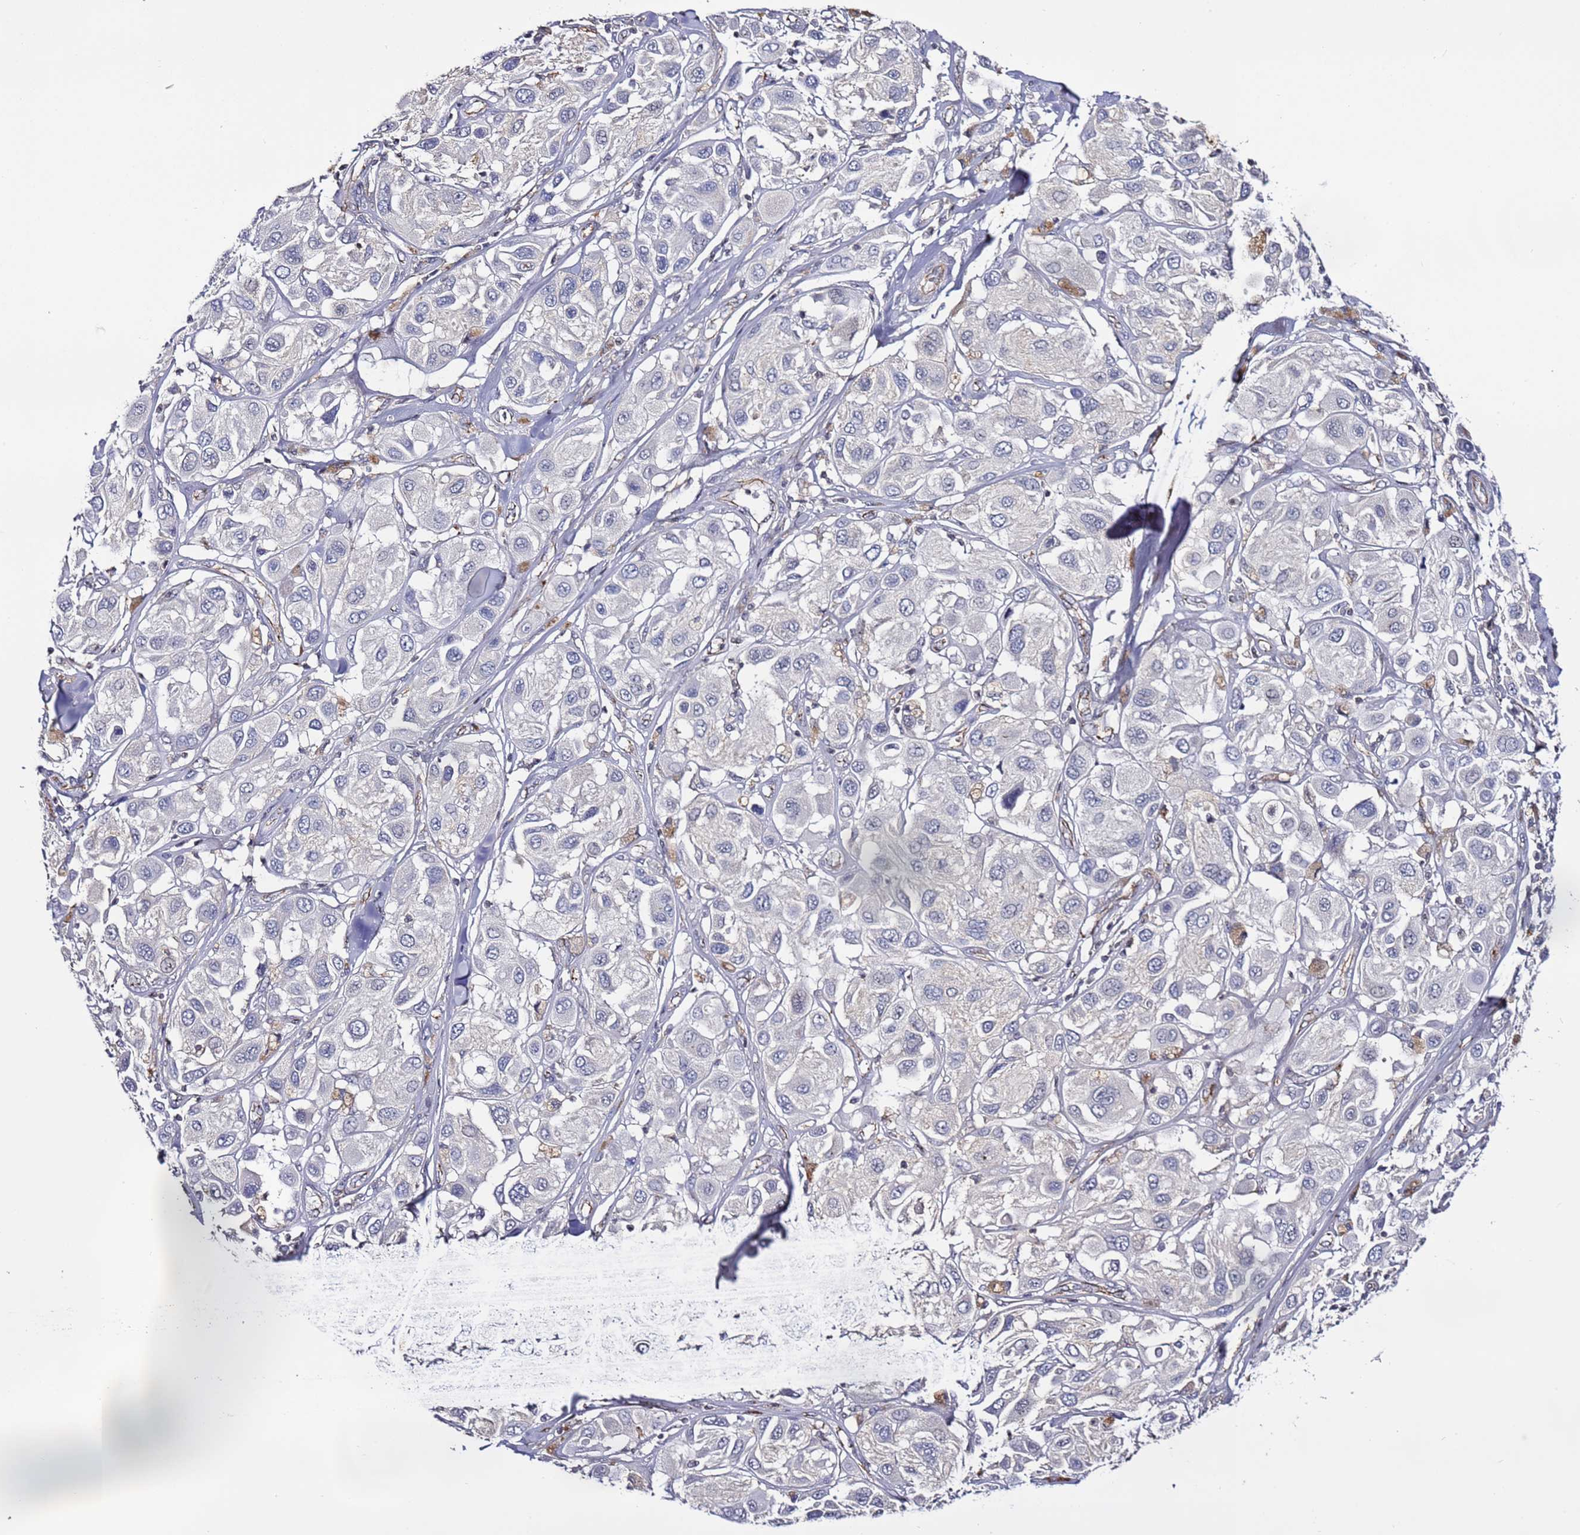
{"staining": {"intensity": "negative", "quantity": "none", "location": "none"}, "tissue": "melanoma", "cell_type": "Tumor cells", "image_type": "cancer", "snomed": [{"axis": "morphology", "description": "Malignant melanoma, Metastatic site"}, {"axis": "topography", "description": "Skin"}], "caption": "Malignant melanoma (metastatic site) was stained to show a protein in brown. There is no significant expression in tumor cells.", "gene": "TENM3", "patient": {"sex": "male", "age": 41}}